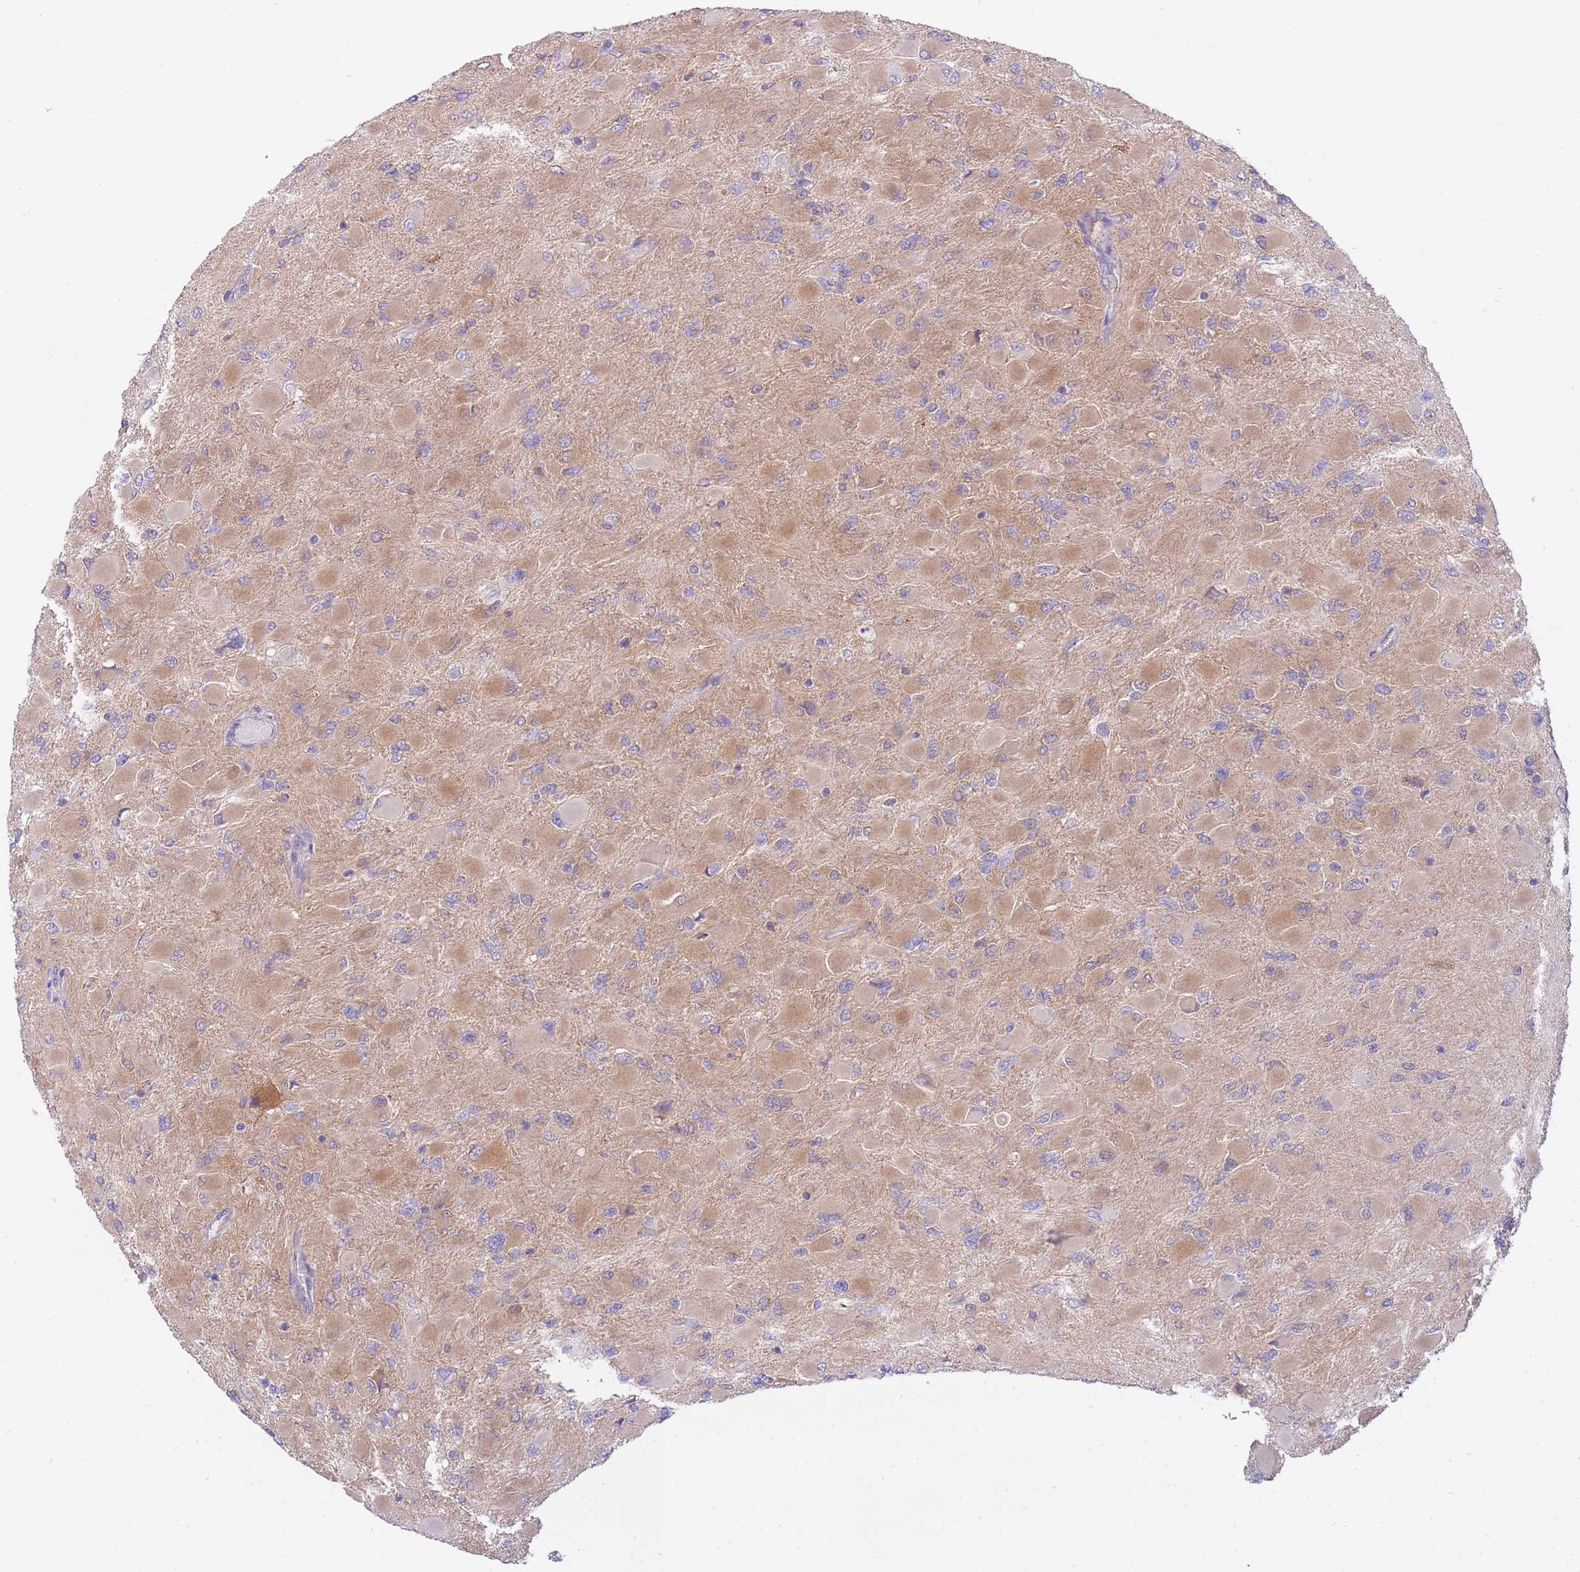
{"staining": {"intensity": "moderate", "quantity": ">75%", "location": "cytoplasmic/membranous"}, "tissue": "glioma", "cell_type": "Tumor cells", "image_type": "cancer", "snomed": [{"axis": "morphology", "description": "Glioma, malignant, High grade"}, {"axis": "topography", "description": "Cerebral cortex"}], "caption": "A micrograph of glioma stained for a protein displays moderate cytoplasmic/membranous brown staining in tumor cells.", "gene": "NAMPT", "patient": {"sex": "female", "age": 36}}